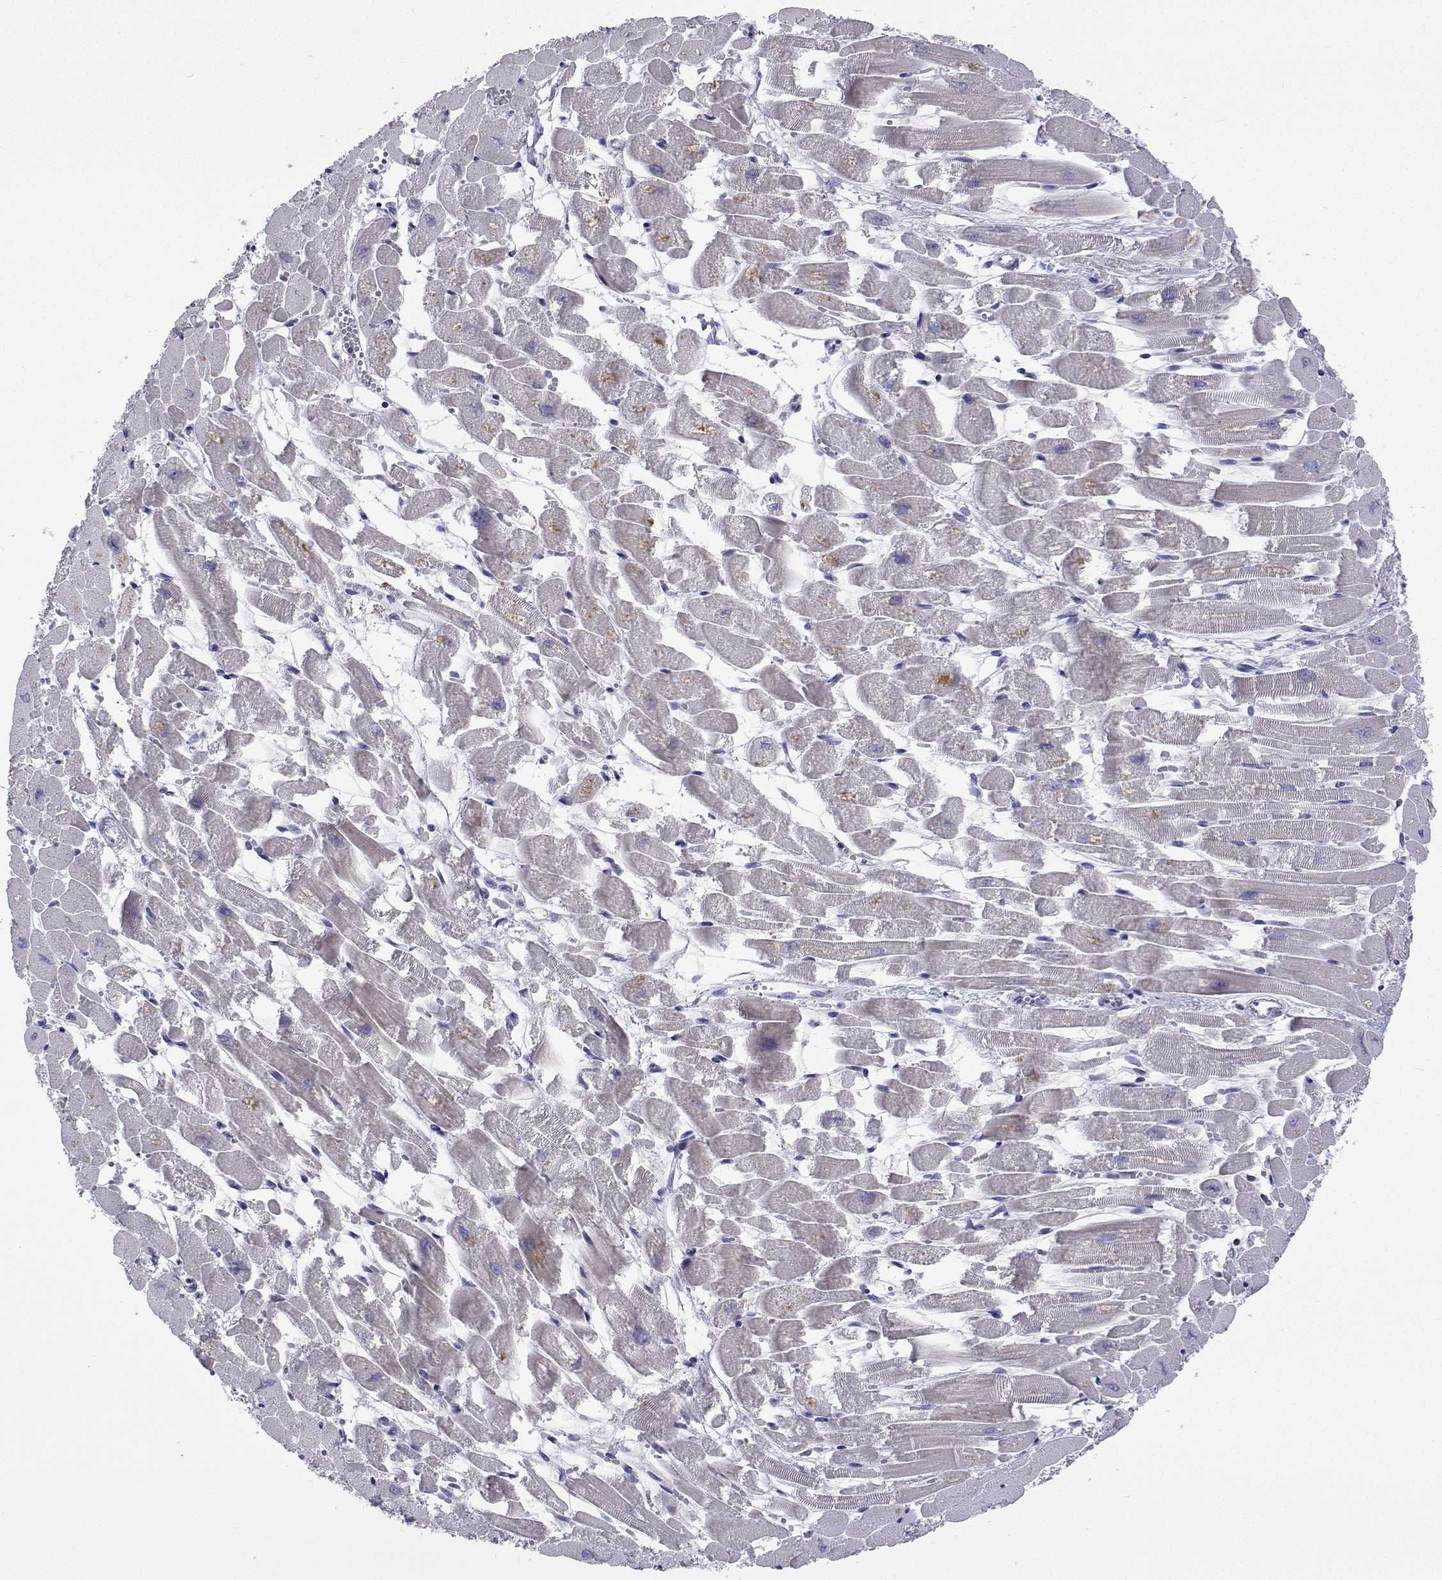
{"staining": {"intensity": "negative", "quantity": "none", "location": "none"}, "tissue": "heart muscle", "cell_type": "Cardiomyocytes", "image_type": "normal", "snomed": [{"axis": "morphology", "description": "Normal tissue, NOS"}, {"axis": "topography", "description": "Heart"}], "caption": "This is an immunohistochemistry photomicrograph of unremarkable heart muscle. There is no expression in cardiomyocytes.", "gene": "UMODL1", "patient": {"sex": "female", "age": 52}}